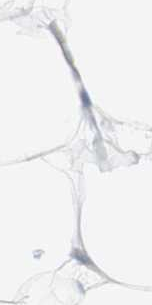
{"staining": {"intensity": "negative", "quantity": "none", "location": "none"}, "tissue": "adipose tissue", "cell_type": "Adipocytes", "image_type": "normal", "snomed": [{"axis": "morphology", "description": "Normal tissue, NOS"}, {"axis": "topography", "description": "Breast"}, {"axis": "topography", "description": "Adipose tissue"}], "caption": "An IHC photomicrograph of normal adipose tissue is shown. There is no staining in adipocytes of adipose tissue. Nuclei are stained in blue.", "gene": "MDK", "patient": {"sex": "female", "age": 25}}